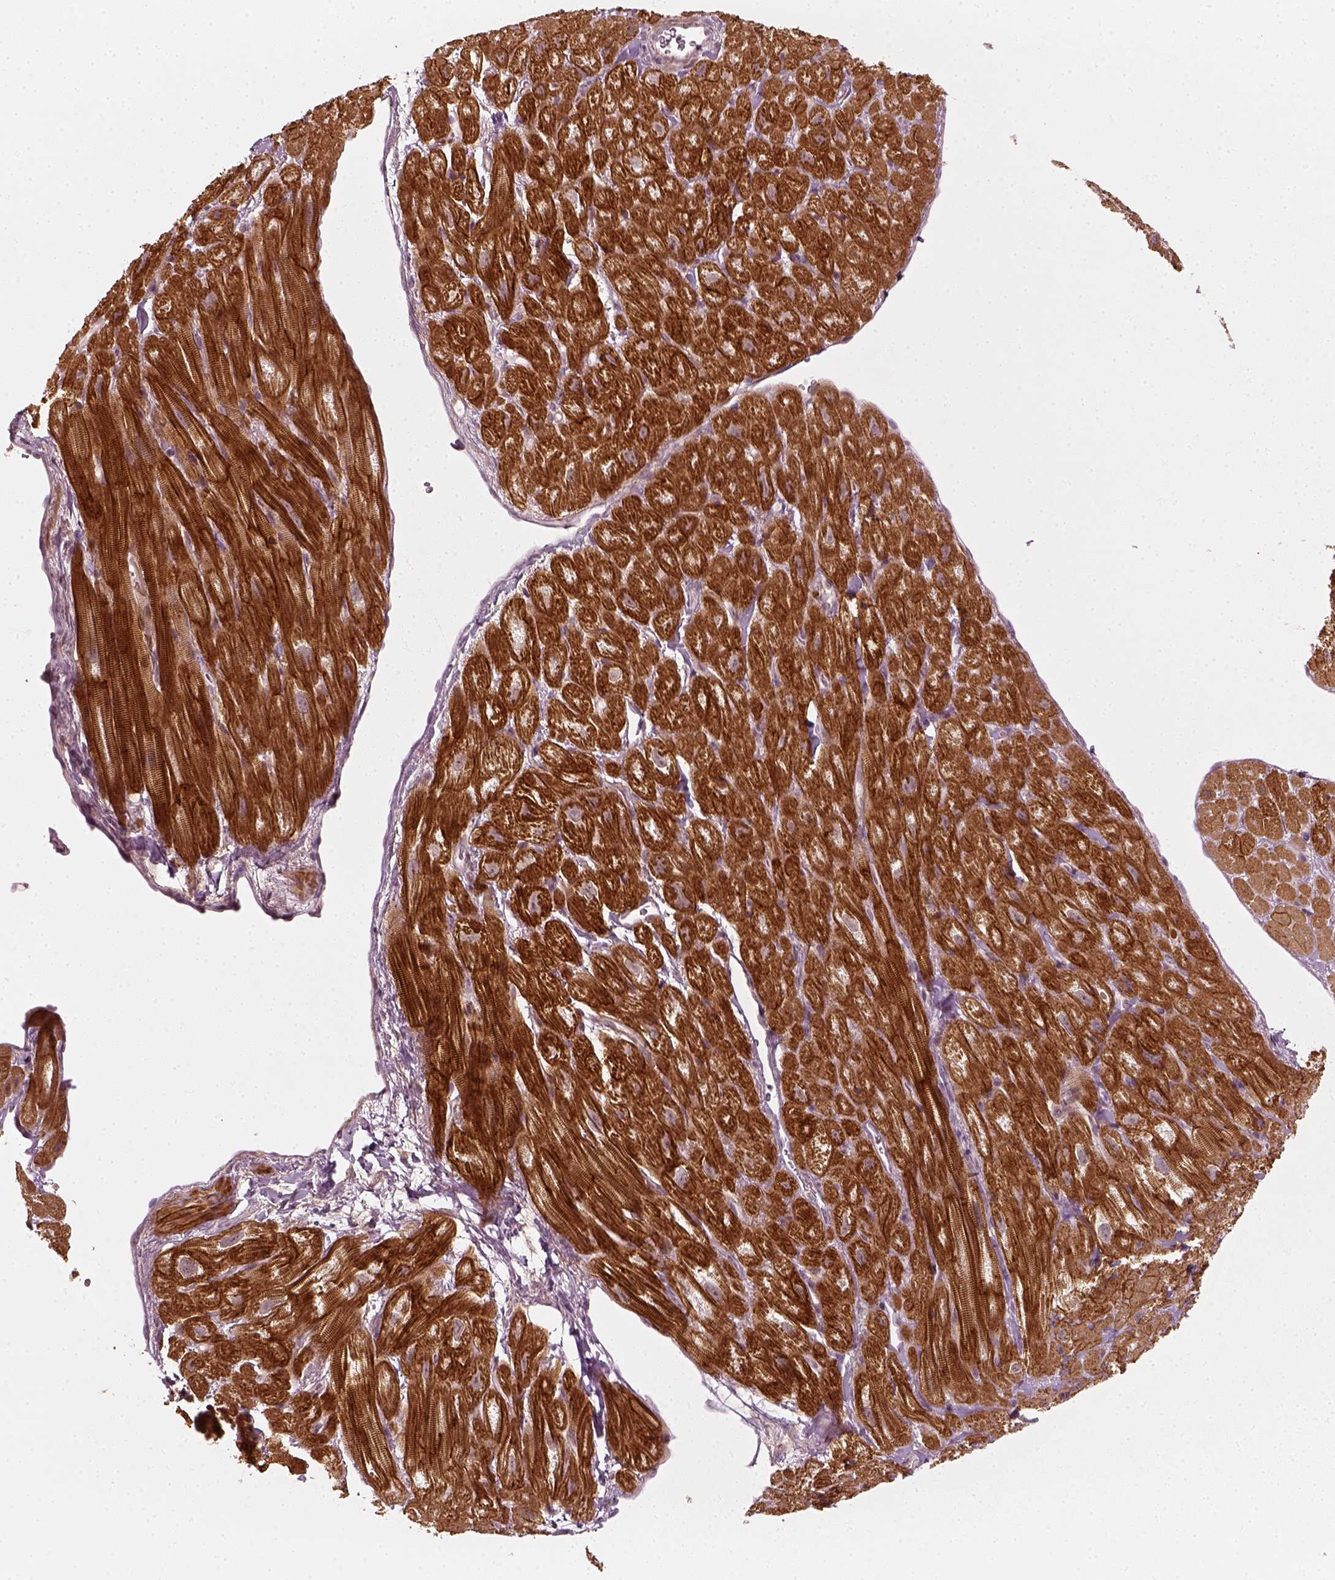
{"staining": {"intensity": "strong", "quantity": ">75%", "location": "cytoplasmic/membranous"}, "tissue": "heart muscle", "cell_type": "Cardiomyocytes", "image_type": "normal", "snomed": [{"axis": "morphology", "description": "Normal tissue, NOS"}, {"axis": "topography", "description": "Heart"}], "caption": "Immunohistochemical staining of benign human heart muscle reveals >75% levels of strong cytoplasmic/membranous protein expression in about >75% of cardiomyocytes.", "gene": "MLIP", "patient": {"sex": "female", "age": 62}}